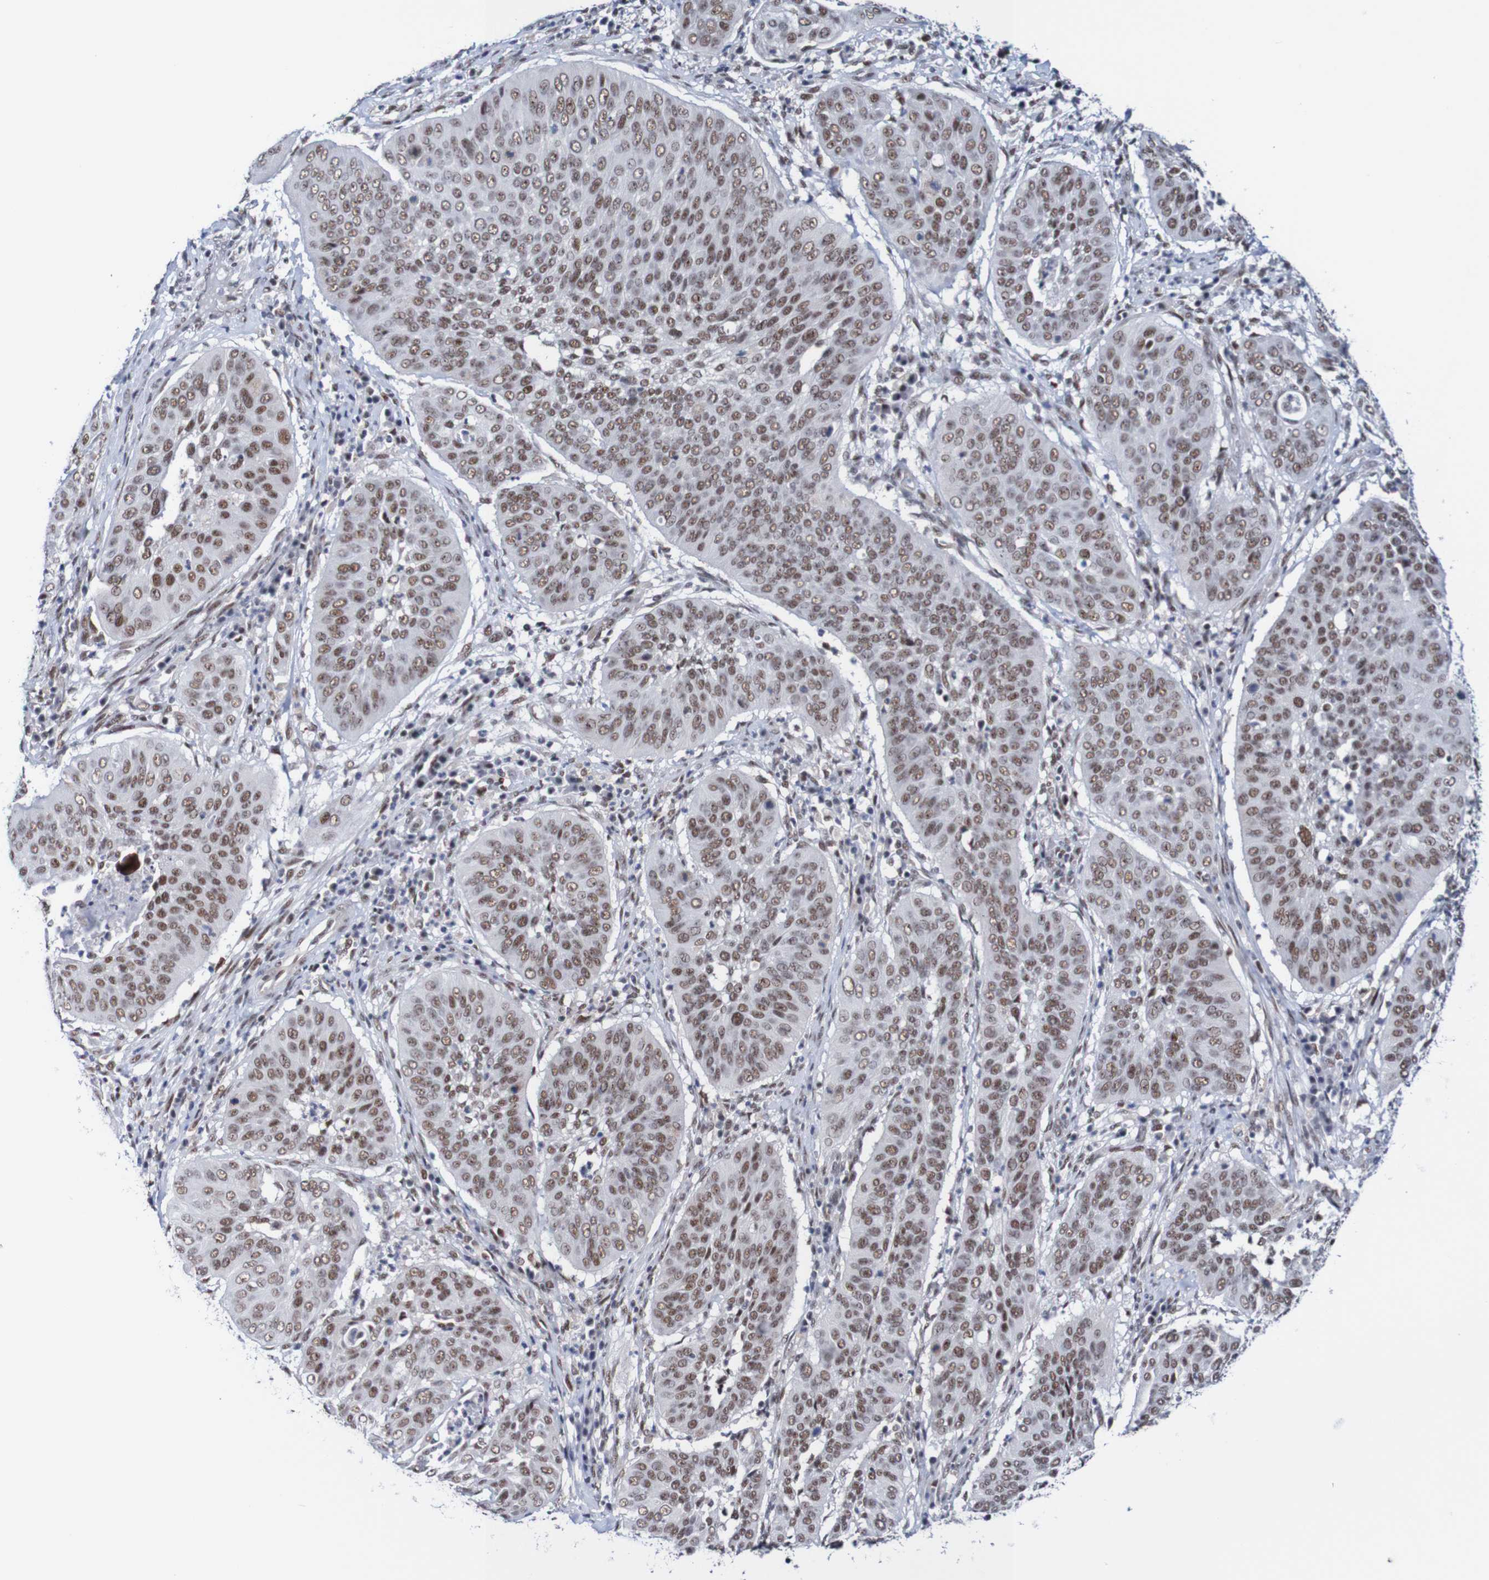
{"staining": {"intensity": "moderate", "quantity": ">75%", "location": "nuclear"}, "tissue": "cervical cancer", "cell_type": "Tumor cells", "image_type": "cancer", "snomed": [{"axis": "morphology", "description": "Normal tissue, NOS"}, {"axis": "morphology", "description": "Squamous cell carcinoma, NOS"}, {"axis": "topography", "description": "Cervix"}], "caption": "High-magnification brightfield microscopy of cervical squamous cell carcinoma stained with DAB (brown) and counterstained with hematoxylin (blue). tumor cells exhibit moderate nuclear positivity is appreciated in about>75% of cells. The staining was performed using DAB, with brown indicating positive protein expression. Nuclei are stained blue with hematoxylin.", "gene": "CDC5L", "patient": {"sex": "female", "age": 39}}